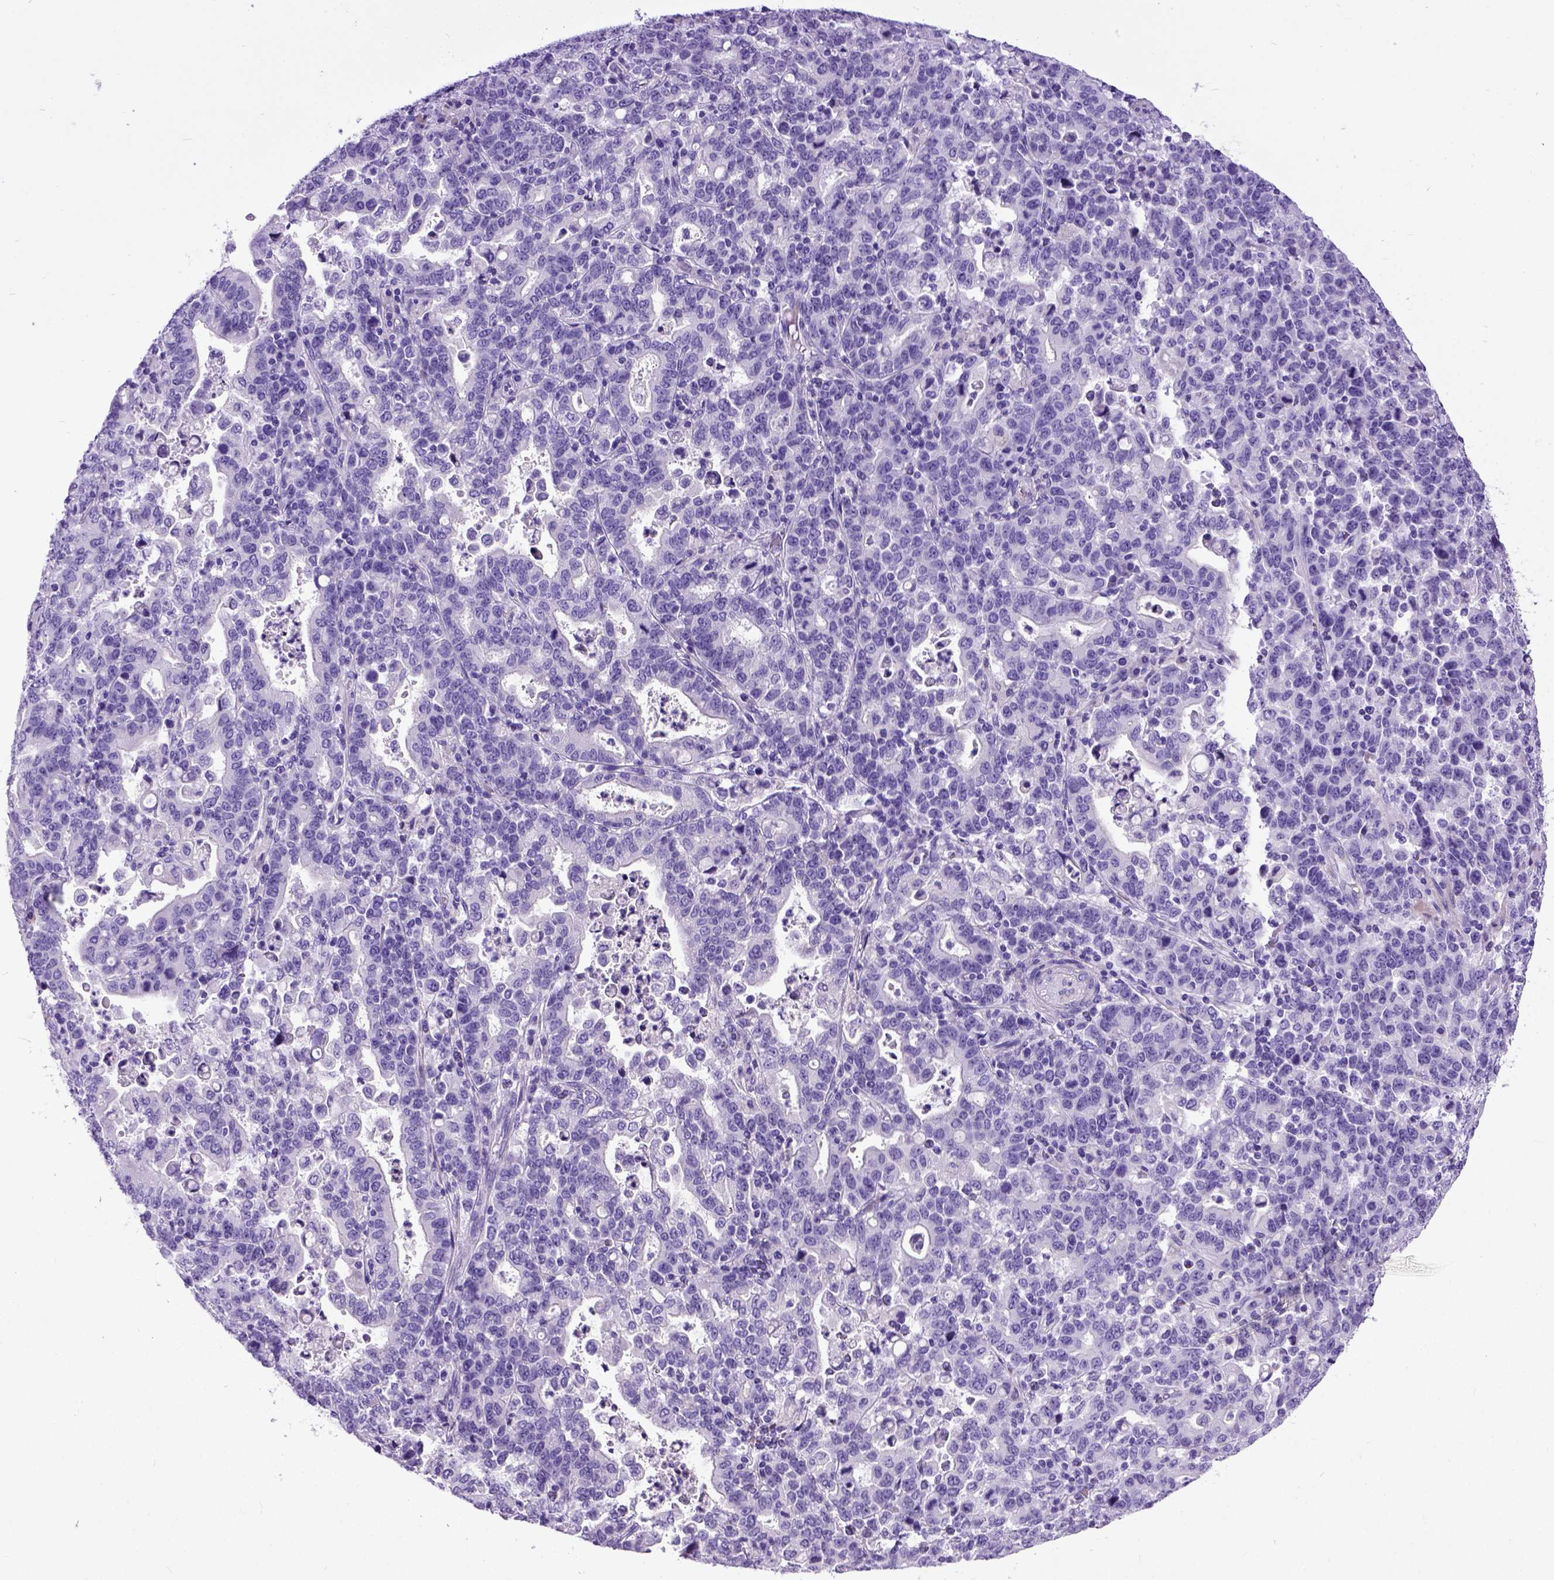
{"staining": {"intensity": "negative", "quantity": "none", "location": "none"}, "tissue": "stomach cancer", "cell_type": "Tumor cells", "image_type": "cancer", "snomed": [{"axis": "morphology", "description": "Adenocarcinoma, NOS"}, {"axis": "topography", "description": "Stomach"}], "caption": "Adenocarcinoma (stomach) stained for a protein using immunohistochemistry (IHC) demonstrates no positivity tumor cells.", "gene": "IGF2", "patient": {"sex": "male", "age": 82}}